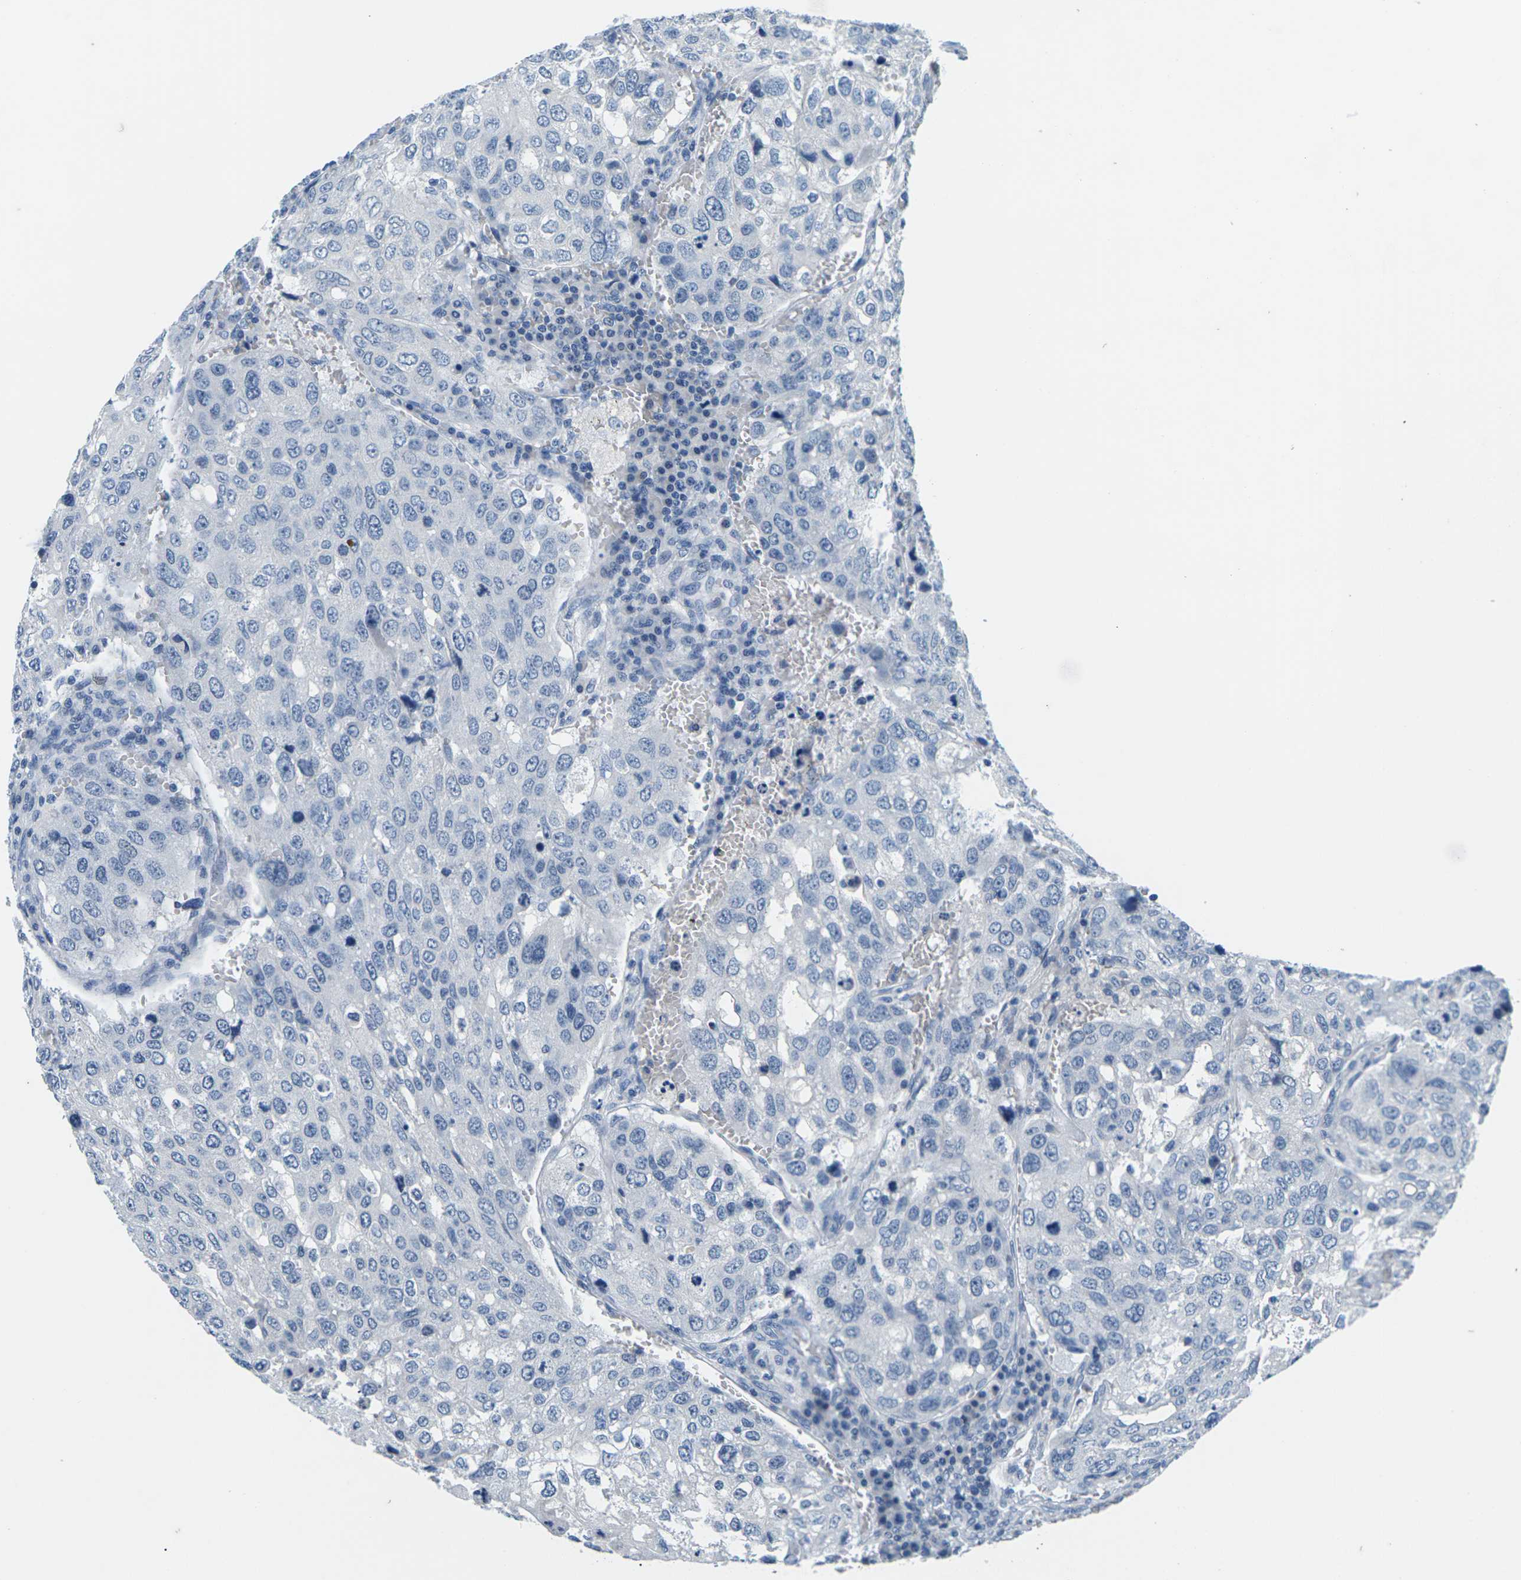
{"staining": {"intensity": "negative", "quantity": "none", "location": "none"}, "tissue": "urothelial cancer", "cell_type": "Tumor cells", "image_type": "cancer", "snomed": [{"axis": "morphology", "description": "Urothelial carcinoma, High grade"}, {"axis": "topography", "description": "Lymph node"}, {"axis": "topography", "description": "Urinary bladder"}], "caption": "Protein analysis of high-grade urothelial carcinoma displays no significant staining in tumor cells. (IHC, brightfield microscopy, high magnification).", "gene": "UMOD", "patient": {"sex": "male", "age": 51}}